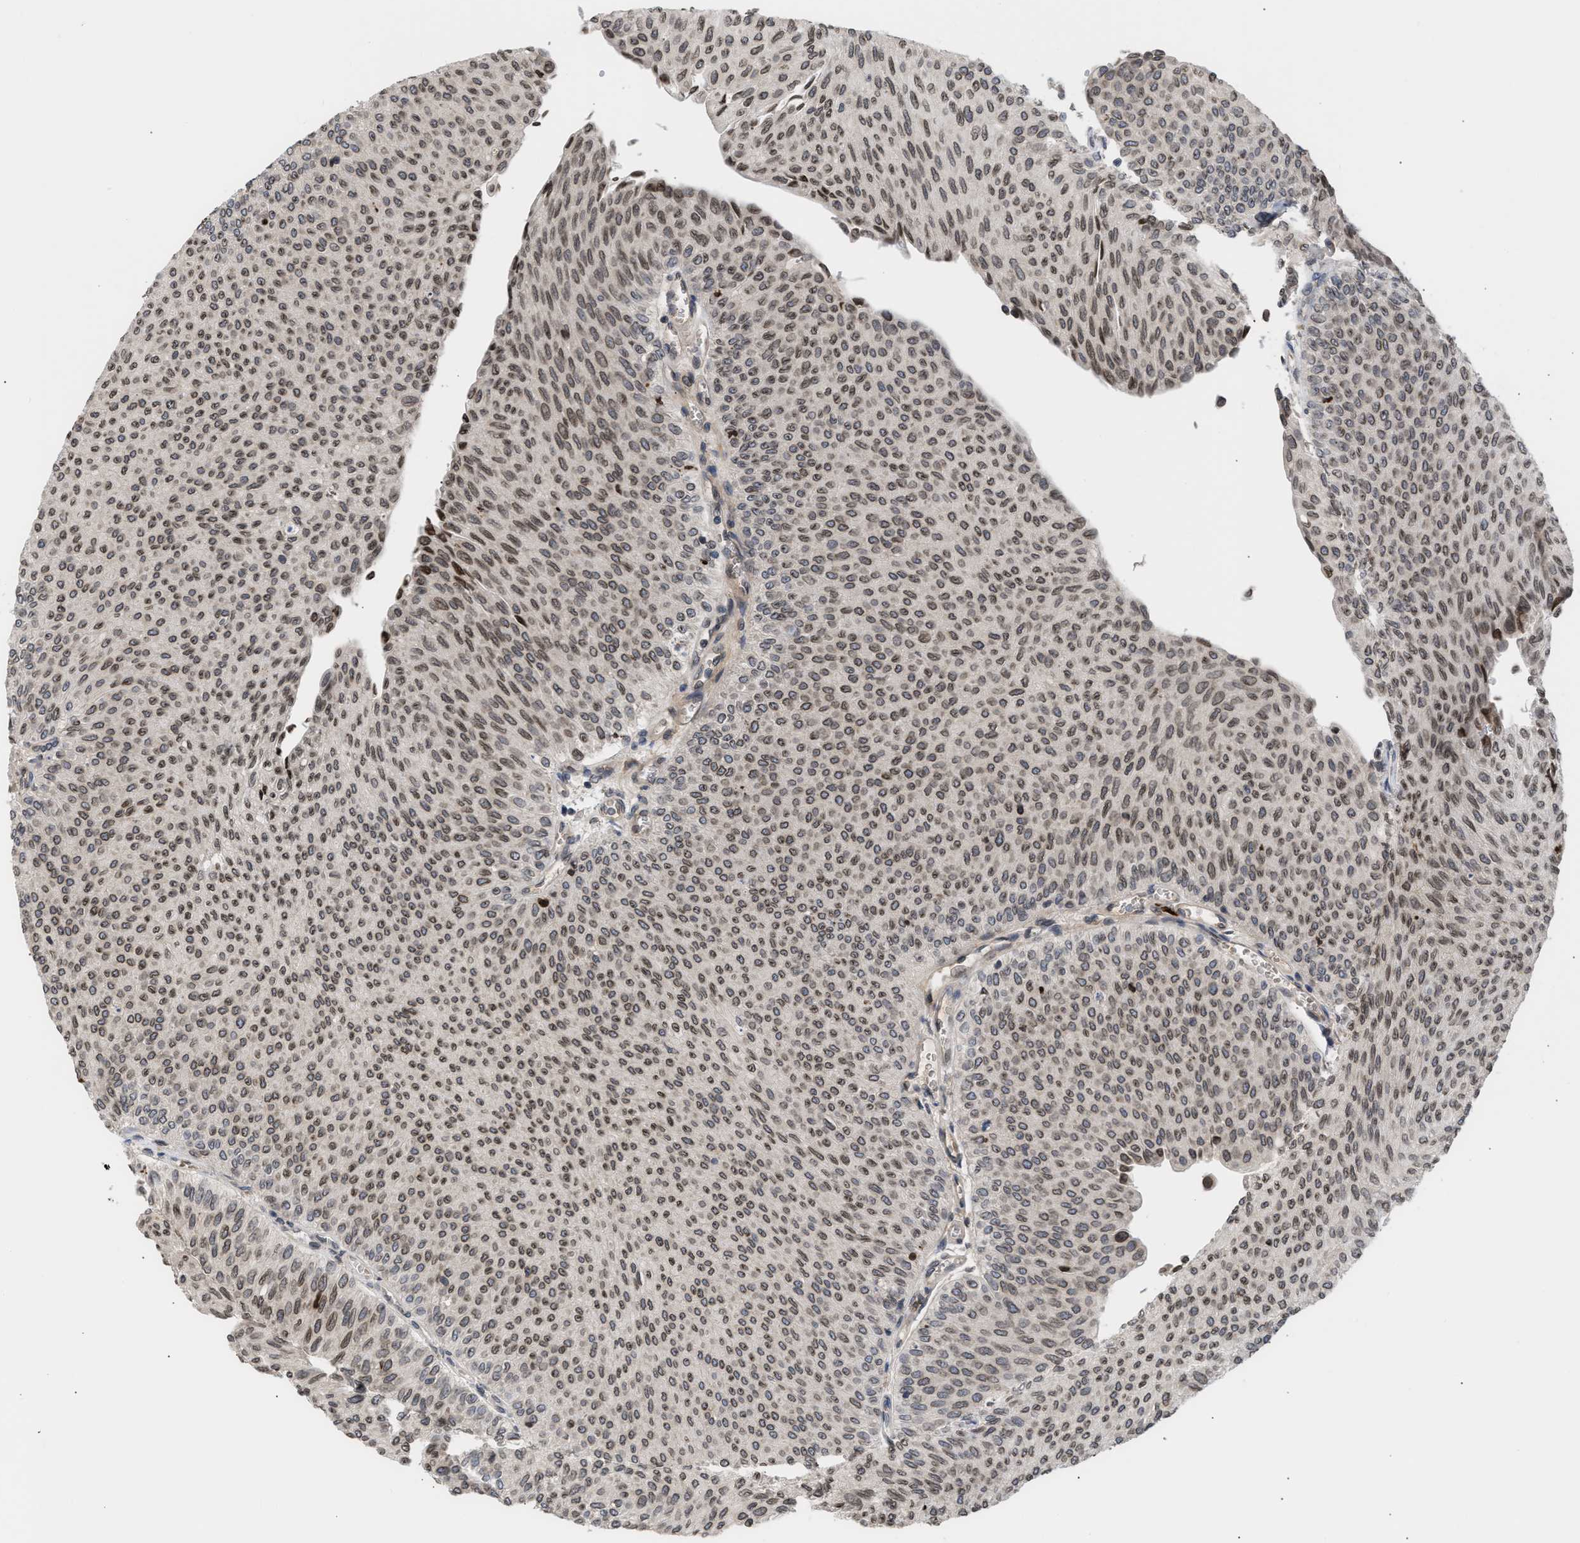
{"staining": {"intensity": "weak", "quantity": ">75%", "location": "nuclear"}, "tissue": "urothelial cancer", "cell_type": "Tumor cells", "image_type": "cancer", "snomed": [{"axis": "morphology", "description": "Urothelial carcinoma, Low grade"}, {"axis": "topography", "description": "Urinary bladder"}], "caption": "Urothelial cancer was stained to show a protein in brown. There is low levels of weak nuclear expression in about >75% of tumor cells.", "gene": "NUP62", "patient": {"sex": "male", "age": 78}}